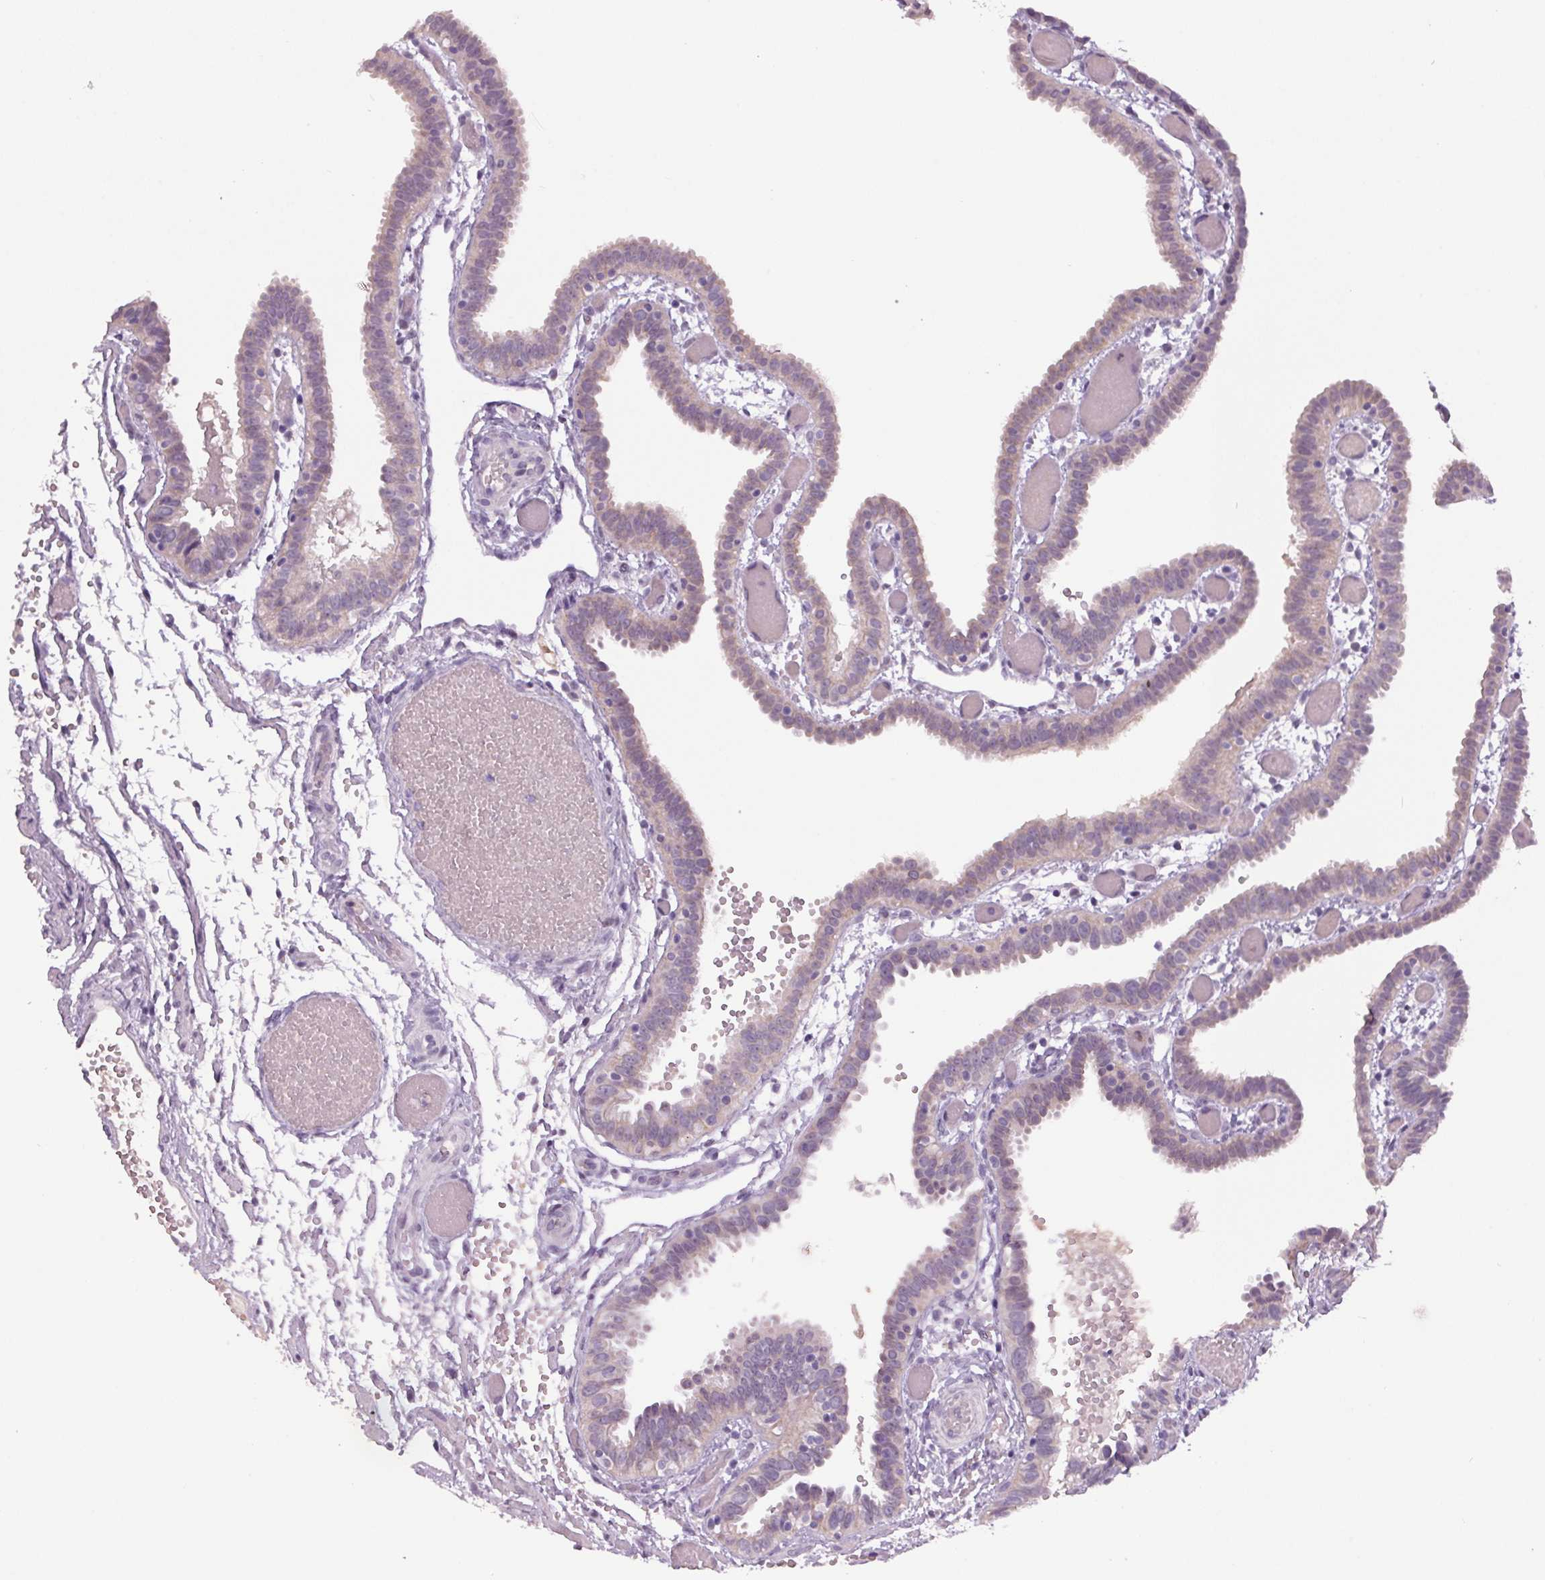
{"staining": {"intensity": "negative", "quantity": "none", "location": "none"}, "tissue": "fallopian tube", "cell_type": "Glandular cells", "image_type": "normal", "snomed": [{"axis": "morphology", "description": "Normal tissue, NOS"}, {"axis": "topography", "description": "Fallopian tube"}], "caption": "Image shows no protein expression in glandular cells of benign fallopian tube. (Brightfield microscopy of DAB immunohistochemistry at high magnification).", "gene": "TRDN", "patient": {"sex": "female", "age": 37}}